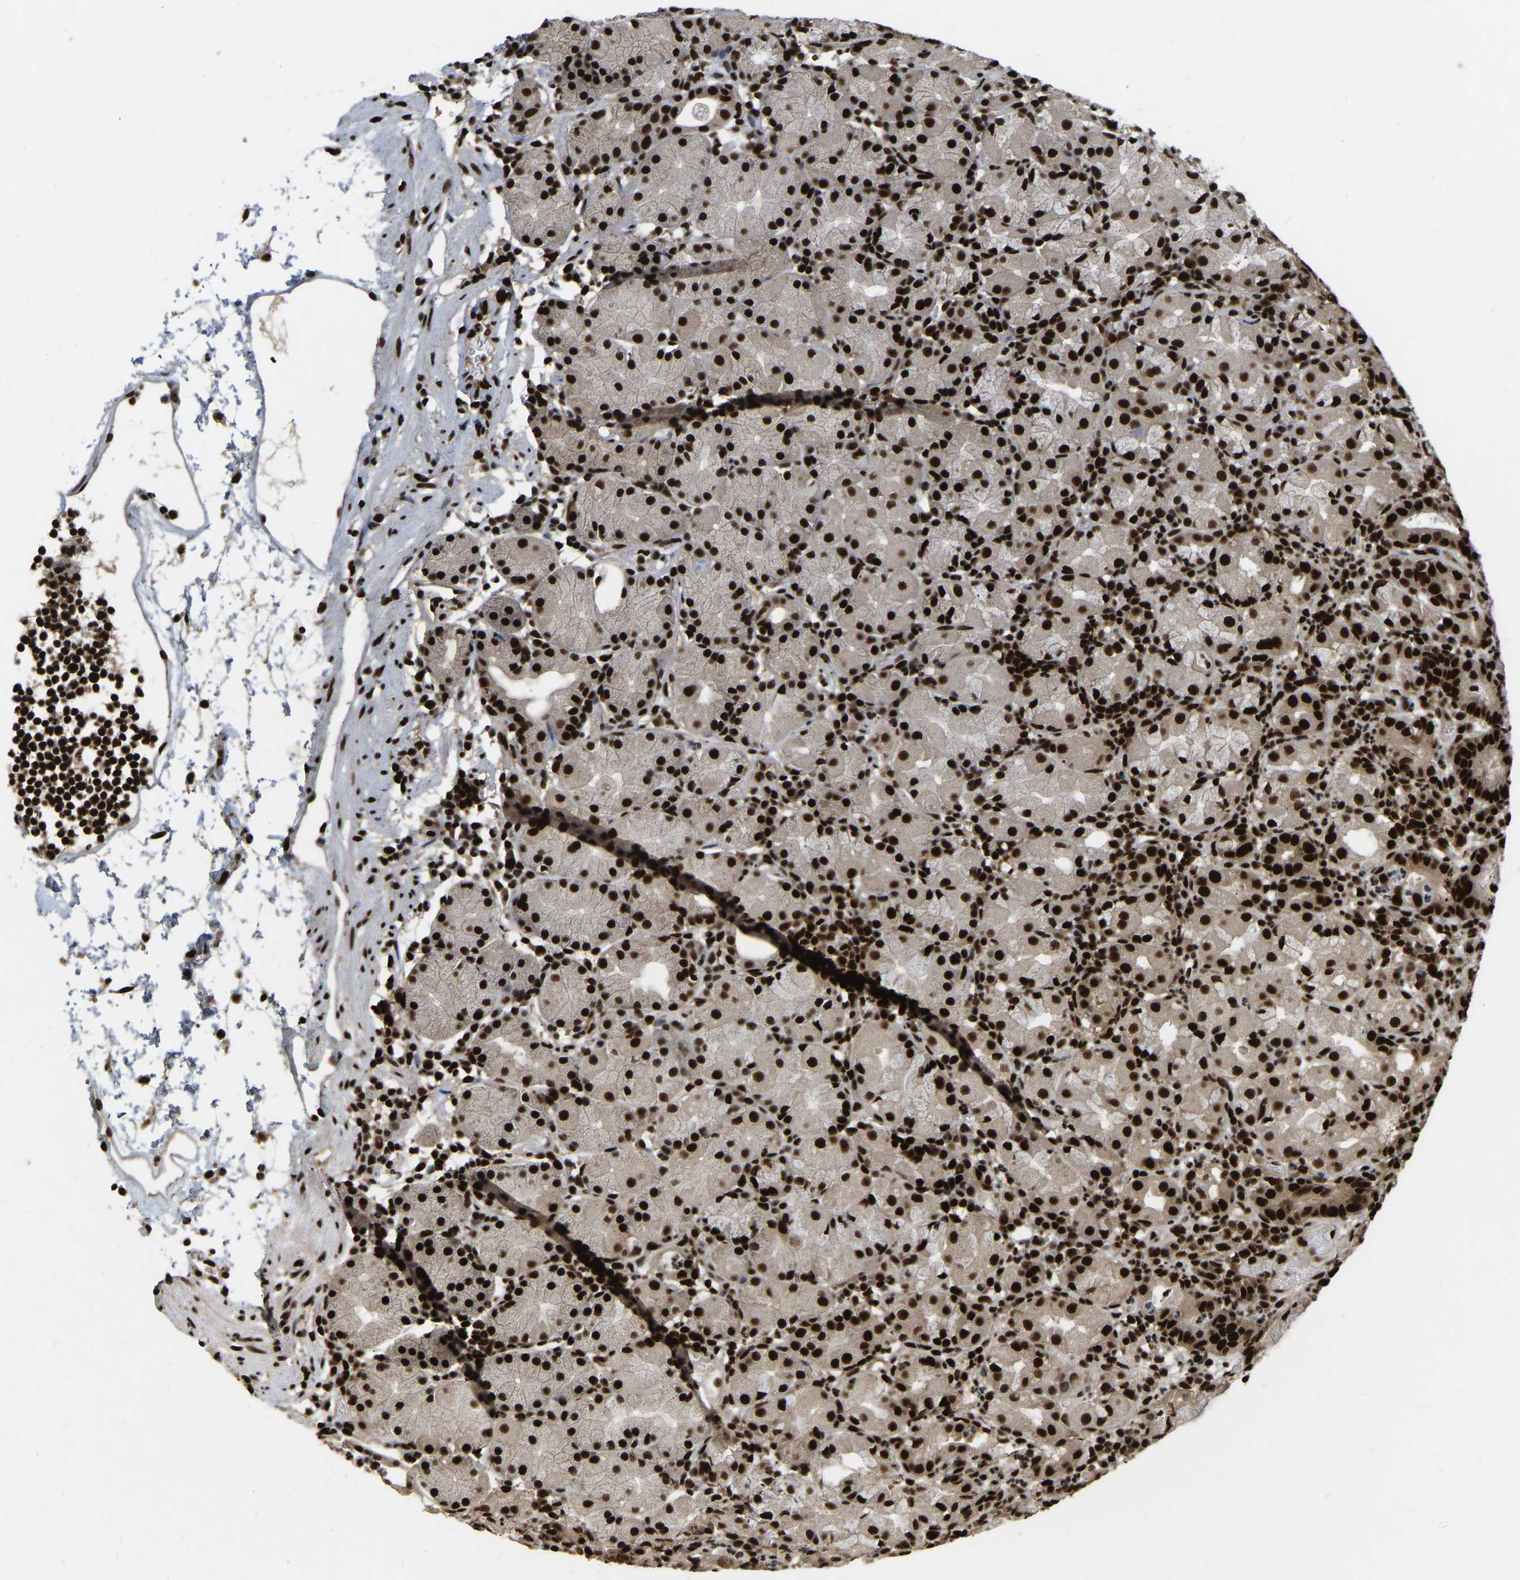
{"staining": {"intensity": "strong", "quantity": ">75%", "location": "nuclear"}, "tissue": "stomach", "cell_type": "Glandular cells", "image_type": "normal", "snomed": [{"axis": "morphology", "description": "Normal tissue, NOS"}, {"axis": "topography", "description": "Stomach"}, {"axis": "topography", "description": "Stomach, lower"}], "caption": "This photomicrograph shows immunohistochemistry staining of unremarkable stomach, with high strong nuclear positivity in about >75% of glandular cells.", "gene": "TBL1XR1", "patient": {"sex": "female", "age": 75}}